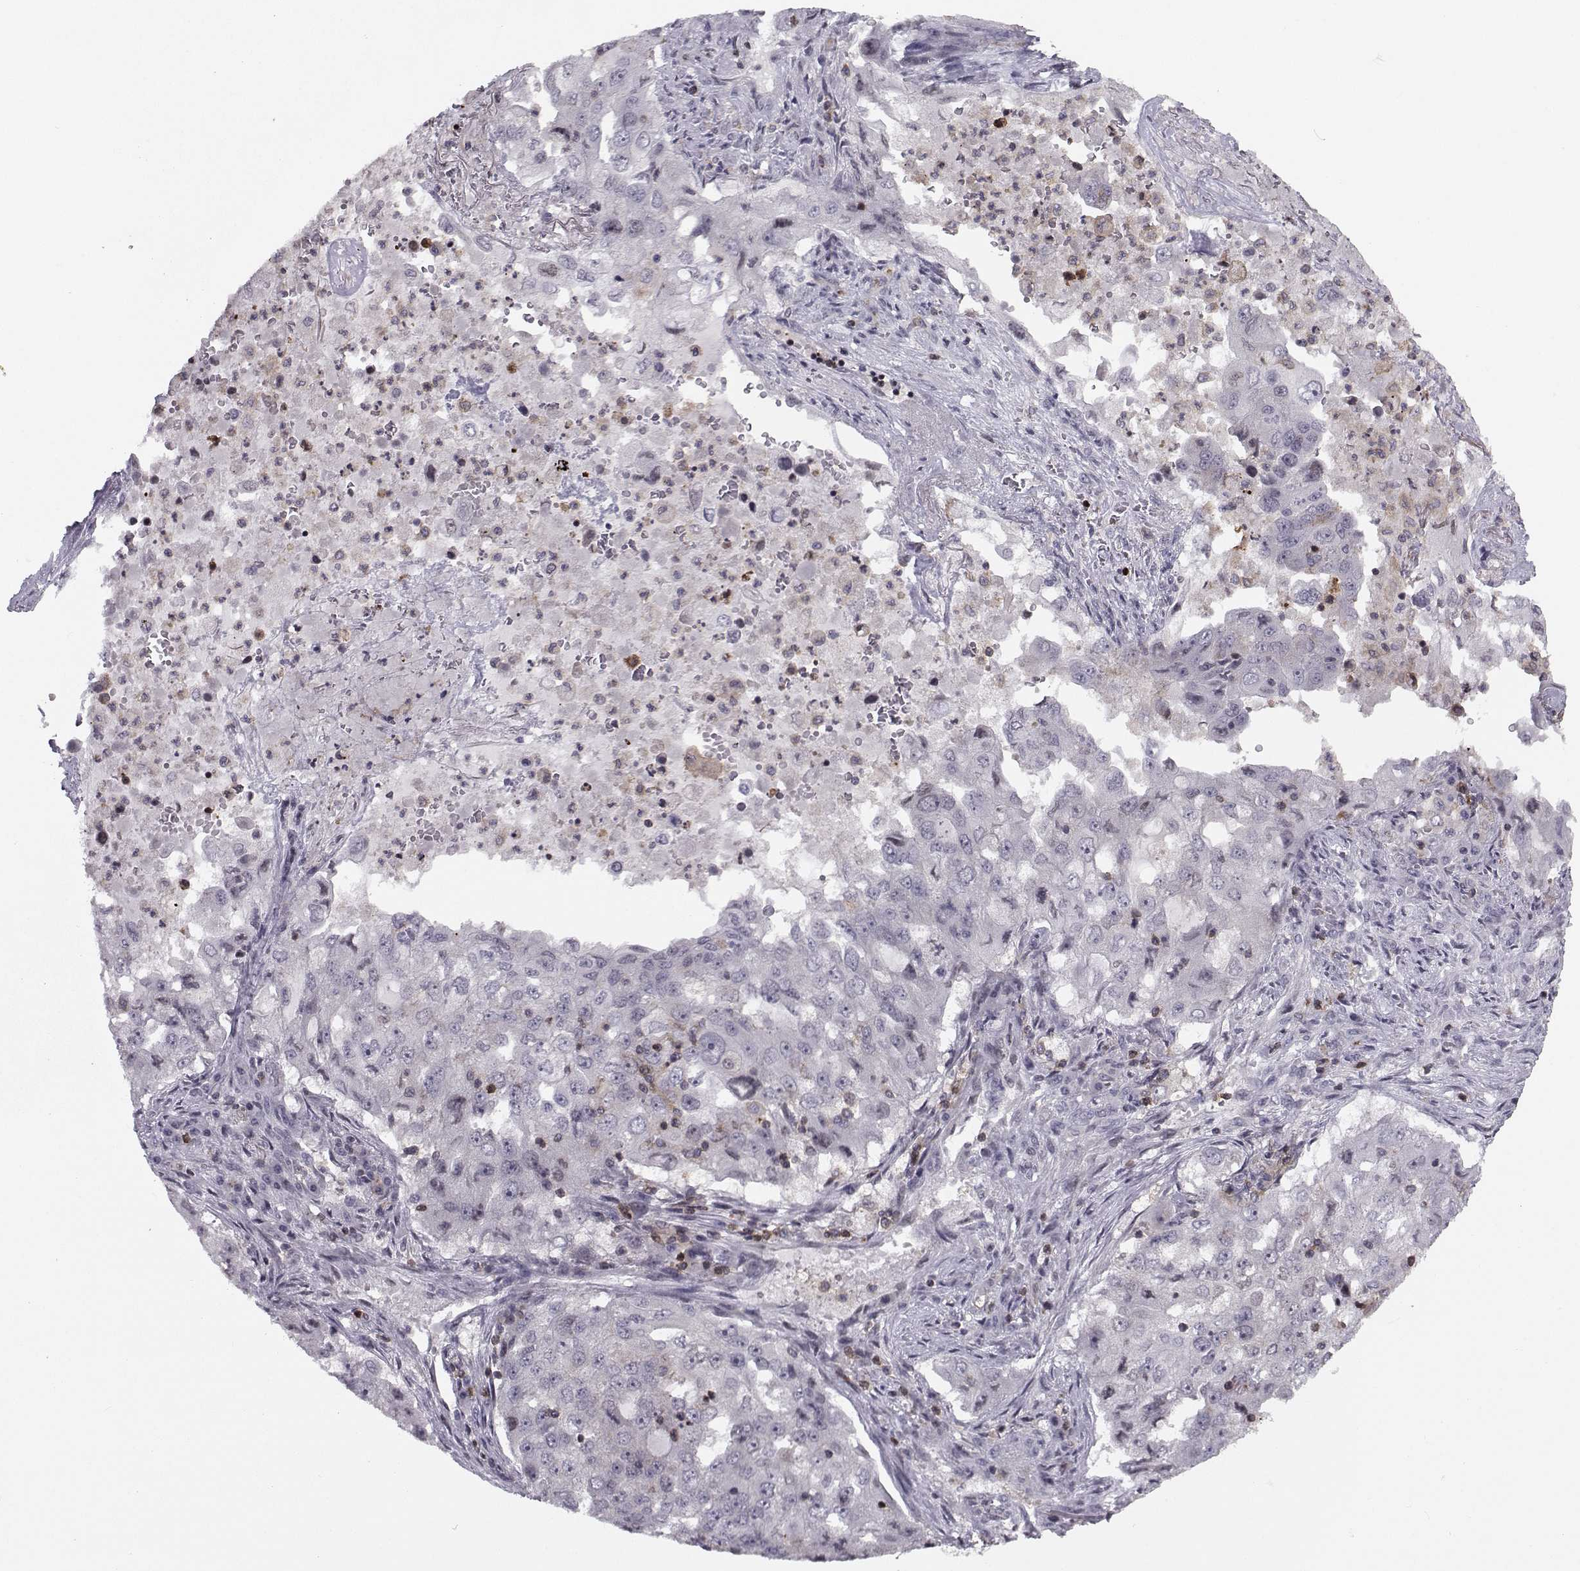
{"staining": {"intensity": "negative", "quantity": "none", "location": "none"}, "tissue": "lung cancer", "cell_type": "Tumor cells", "image_type": "cancer", "snomed": [{"axis": "morphology", "description": "Adenocarcinoma, NOS"}, {"axis": "topography", "description": "Lung"}], "caption": "Immunohistochemical staining of lung adenocarcinoma displays no significant positivity in tumor cells.", "gene": "PCP4L1", "patient": {"sex": "female", "age": 61}}